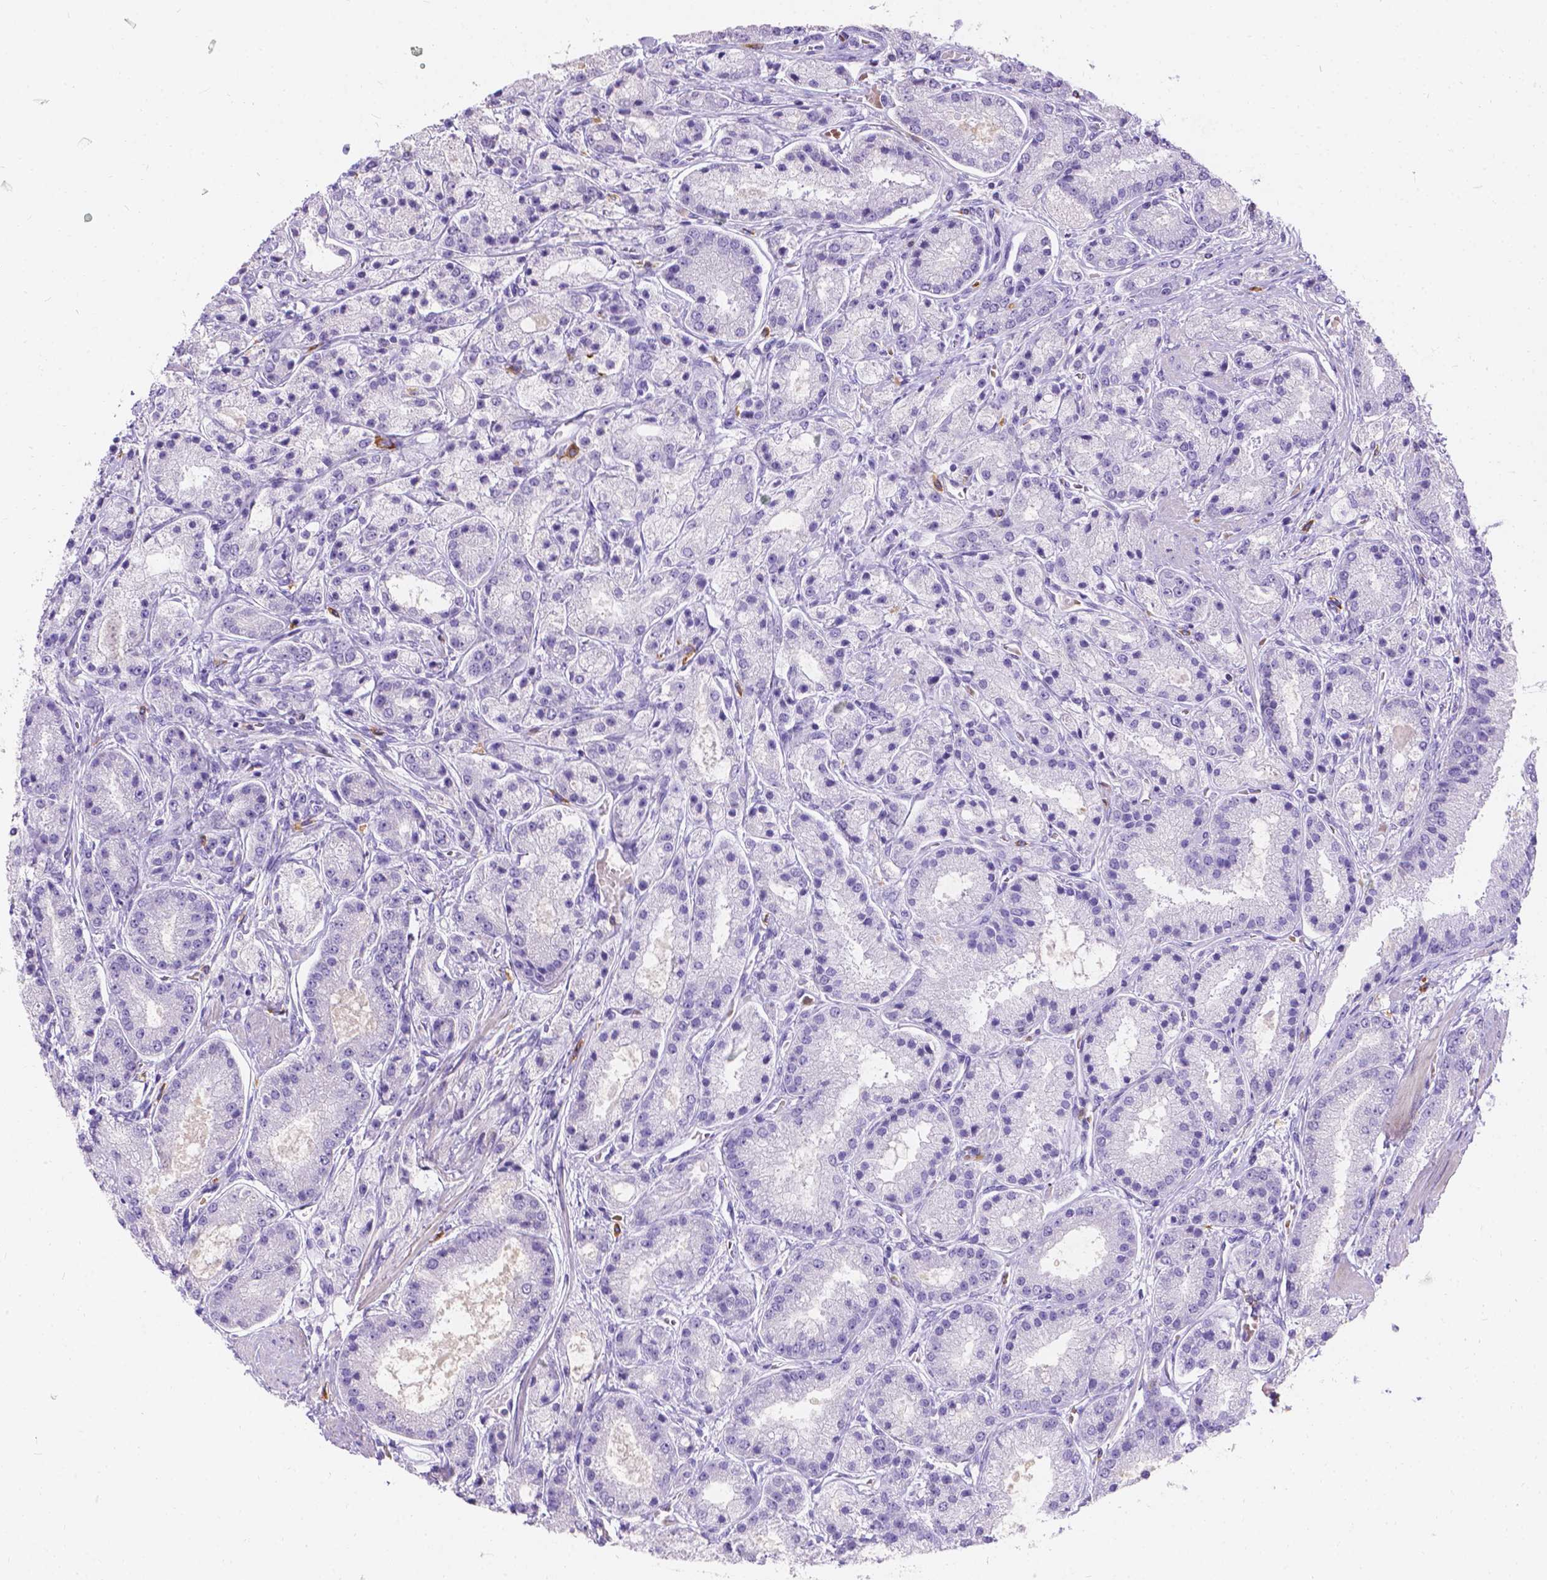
{"staining": {"intensity": "negative", "quantity": "none", "location": "none"}, "tissue": "prostate cancer", "cell_type": "Tumor cells", "image_type": "cancer", "snomed": [{"axis": "morphology", "description": "Adenocarcinoma, High grade"}, {"axis": "topography", "description": "Prostate"}], "caption": "An immunohistochemistry (IHC) image of prostate high-grade adenocarcinoma is shown. There is no staining in tumor cells of prostate high-grade adenocarcinoma.", "gene": "GNRHR", "patient": {"sex": "male", "age": 67}}